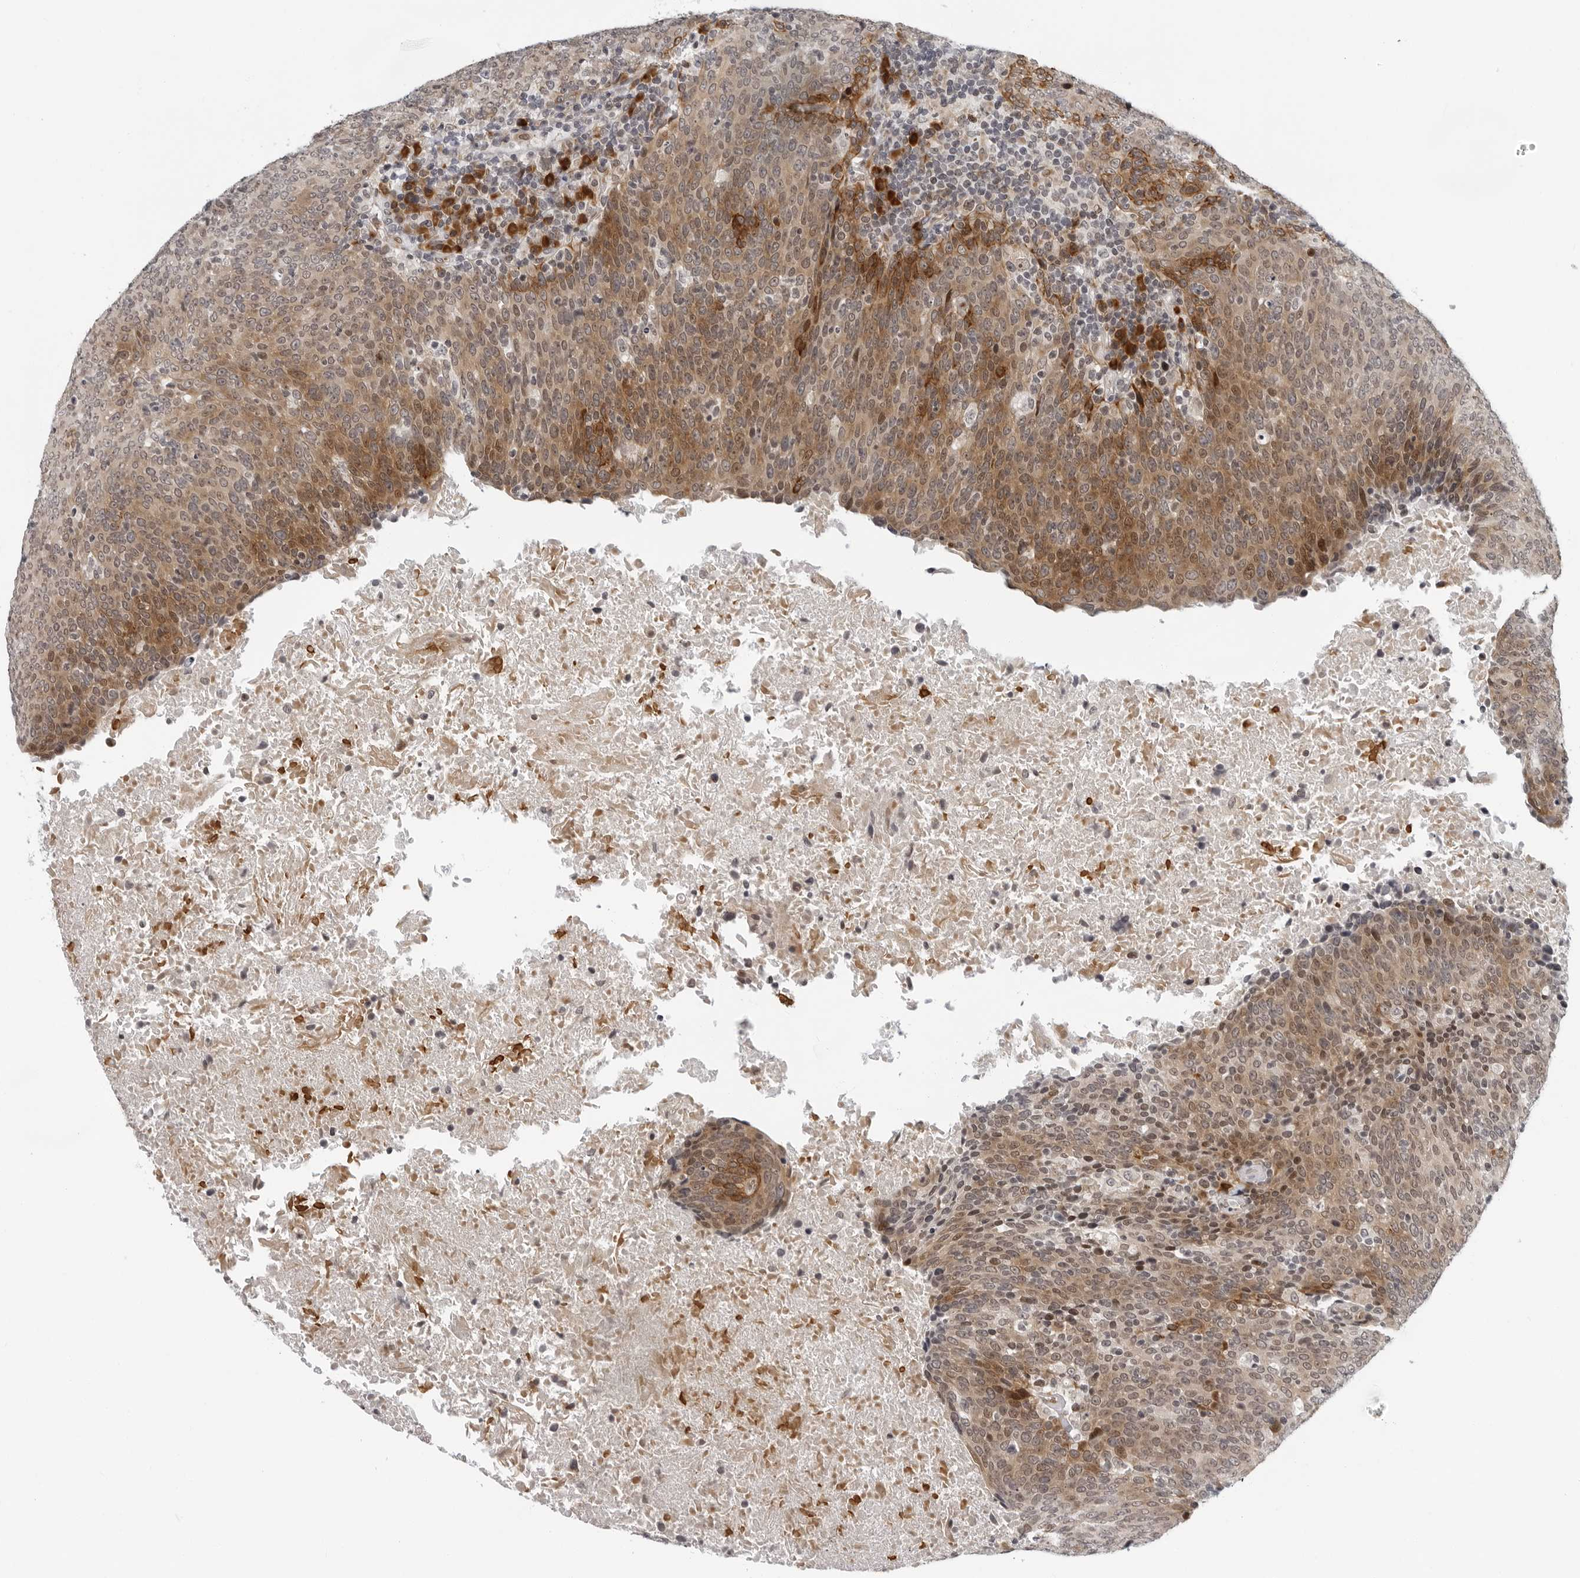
{"staining": {"intensity": "moderate", "quantity": ">75%", "location": "cytoplasmic/membranous"}, "tissue": "head and neck cancer", "cell_type": "Tumor cells", "image_type": "cancer", "snomed": [{"axis": "morphology", "description": "Squamous cell carcinoma, NOS"}, {"axis": "morphology", "description": "Squamous cell carcinoma, metastatic, NOS"}, {"axis": "topography", "description": "Lymph node"}, {"axis": "topography", "description": "Head-Neck"}], "caption": "A medium amount of moderate cytoplasmic/membranous staining is appreciated in approximately >75% of tumor cells in metastatic squamous cell carcinoma (head and neck) tissue.", "gene": "PIP4K2C", "patient": {"sex": "male", "age": 62}}